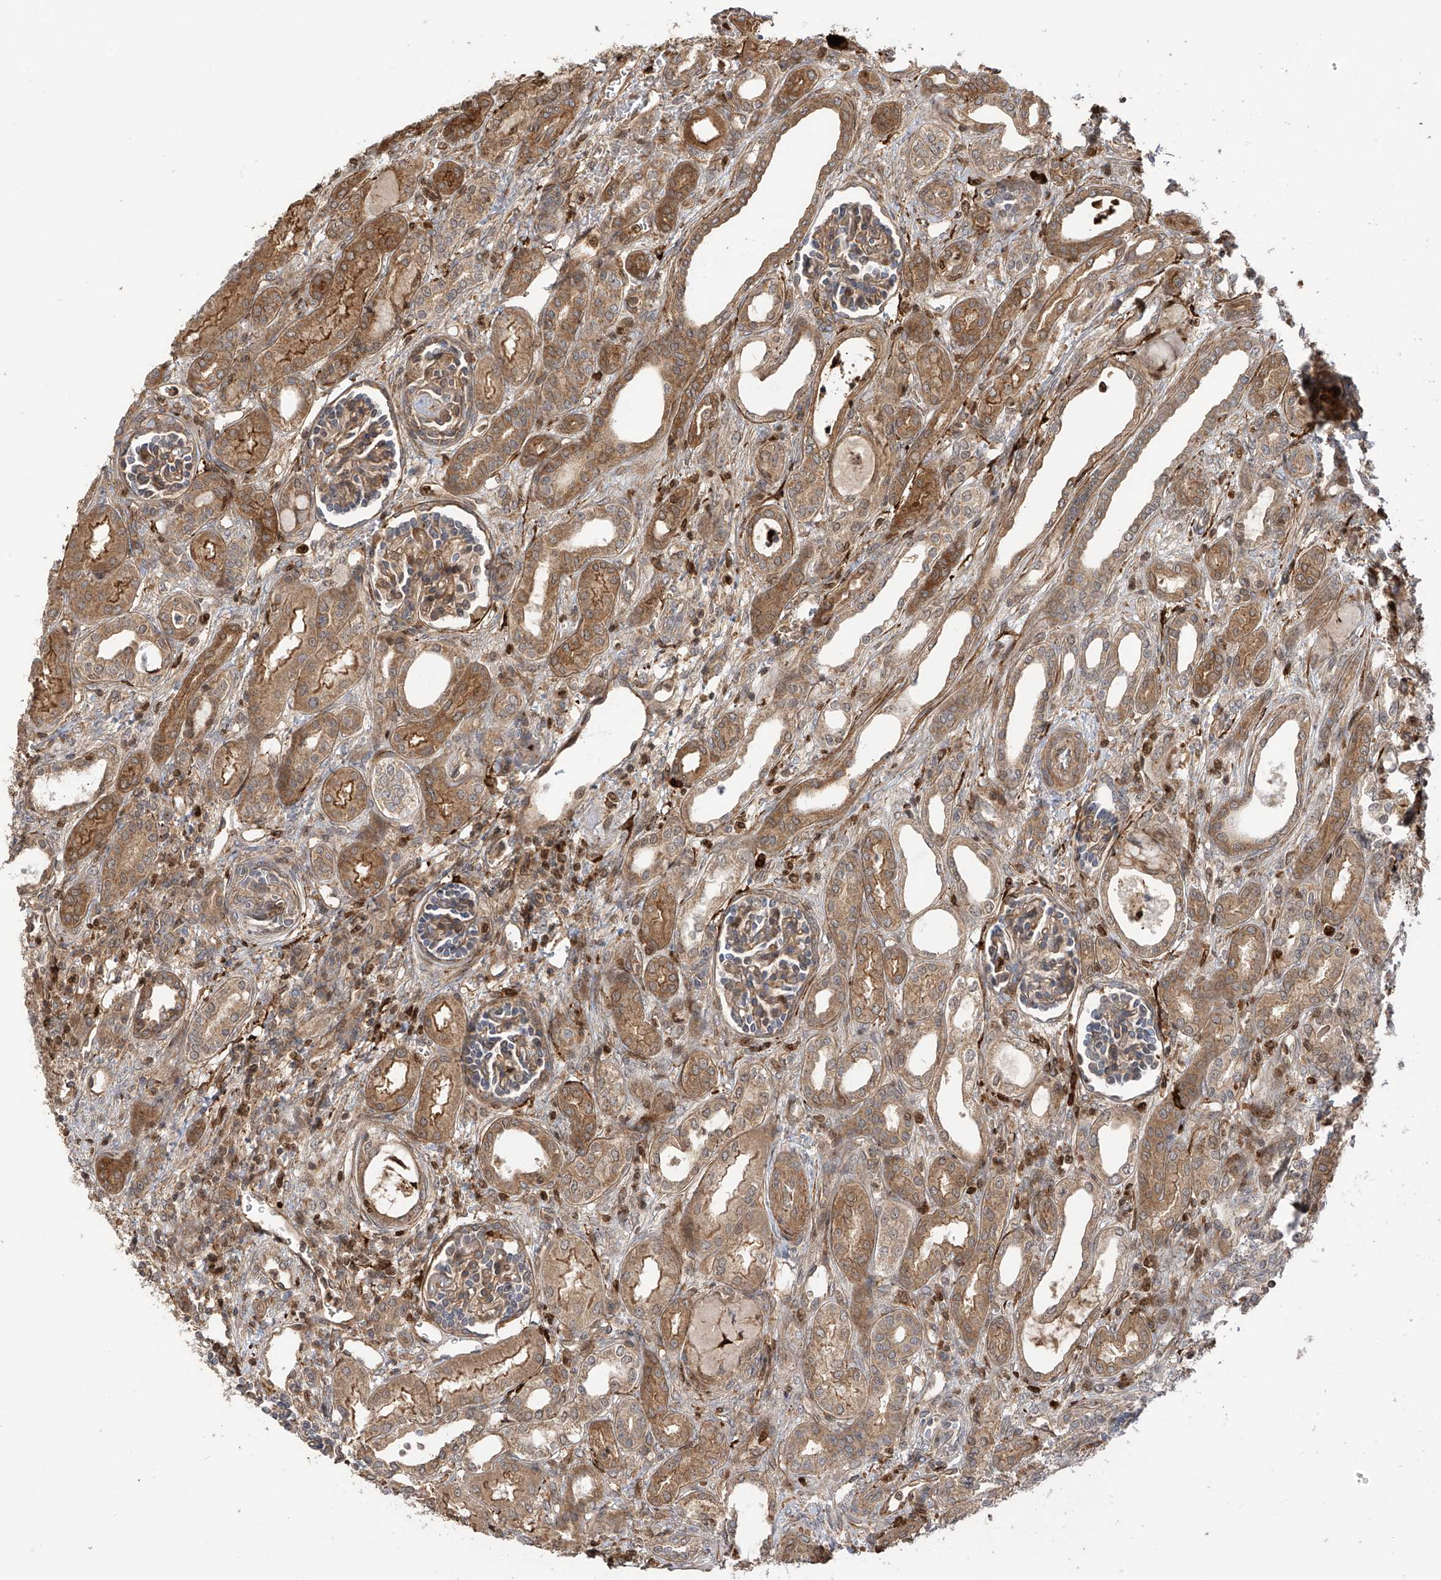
{"staining": {"intensity": "weak", "quantity": "25%-75%", "location": "cytoplasmic/membranous"}, "tissue": "kidney", "cell_type": "Cells in glomeruli", "image_type": "normal", "snomed": [{"axis": "morphology", "description": "Normal tissue, NOS"}, {"axis": "morphology", "description": "Neoplasm, malignant, NOS"}, {"axis": "topography", "description": "Kidney"}], "caption": "This histopathology image reveals immunohistochemistry staining of unremarkable human kidney, with low weak cytoplasmic/membranous positivity in about 25%-75% of cells in glomeruli.", "gene": "ATAD2B", "patient": {"sex": "female", "age": 1}}